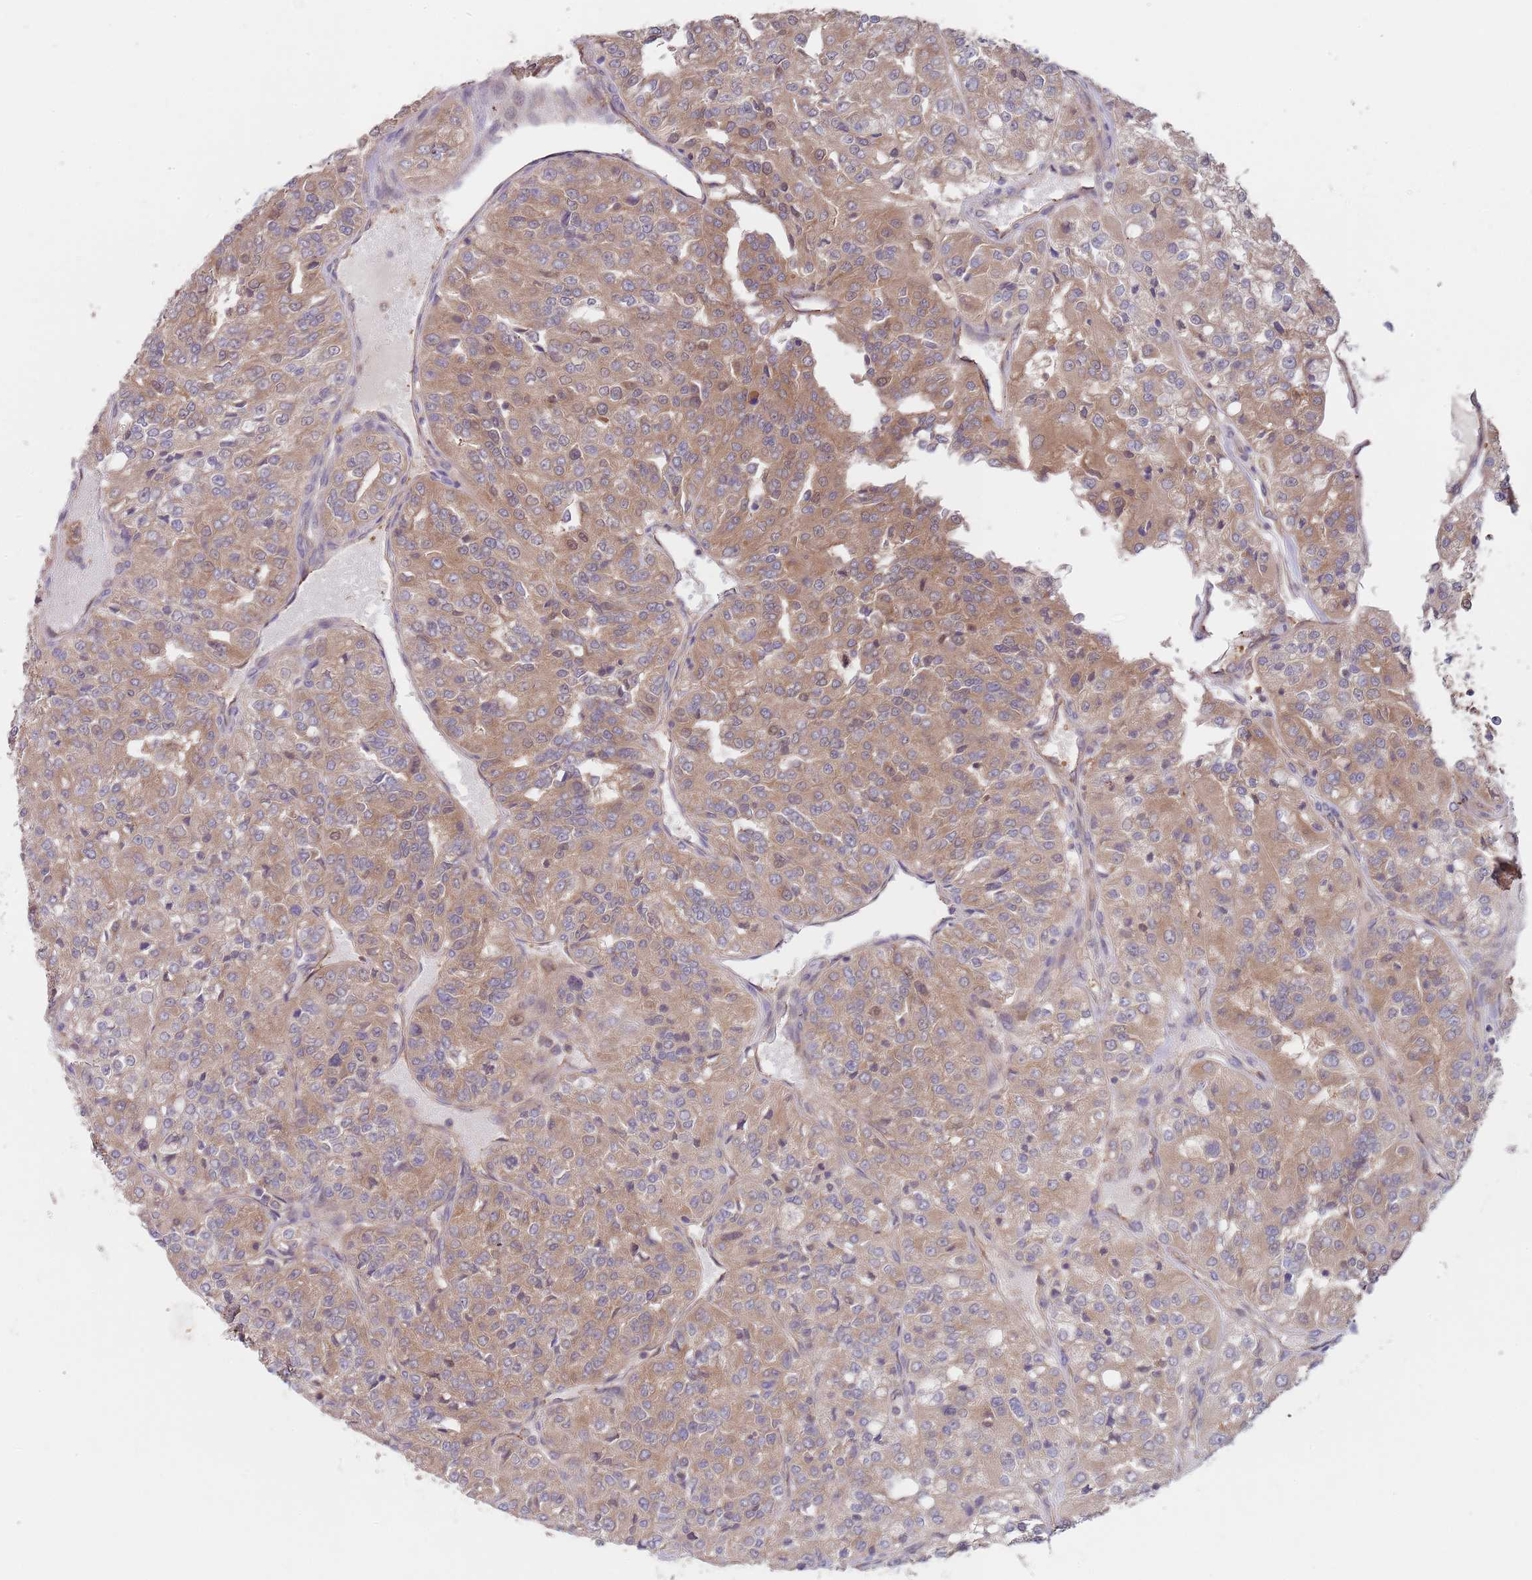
{"staining": {"intensity": "moderate", "quantity": ">75%", "location": "cytoplasmic/membranous"}, "tissue": "renal cancer", "cell_type": "Tumor cells", "image_type": "cancer", "snomed": [{"axis": "morphology", "description": "Adenocarcinoma, NOS"}, {"axis": "topography", "description": "Kidney"}], "caption": "Adenocarcinoma (renal) was stained to show a protein in brown. There is medium levels of moderate cytoplasmic/membranous staining in approximately >75% of tumor cells. (Brightfield microscopy of DAB IHC at high magnification).", "gene": "EIF3F", "patient": {"sex": "female", "age": 63}}